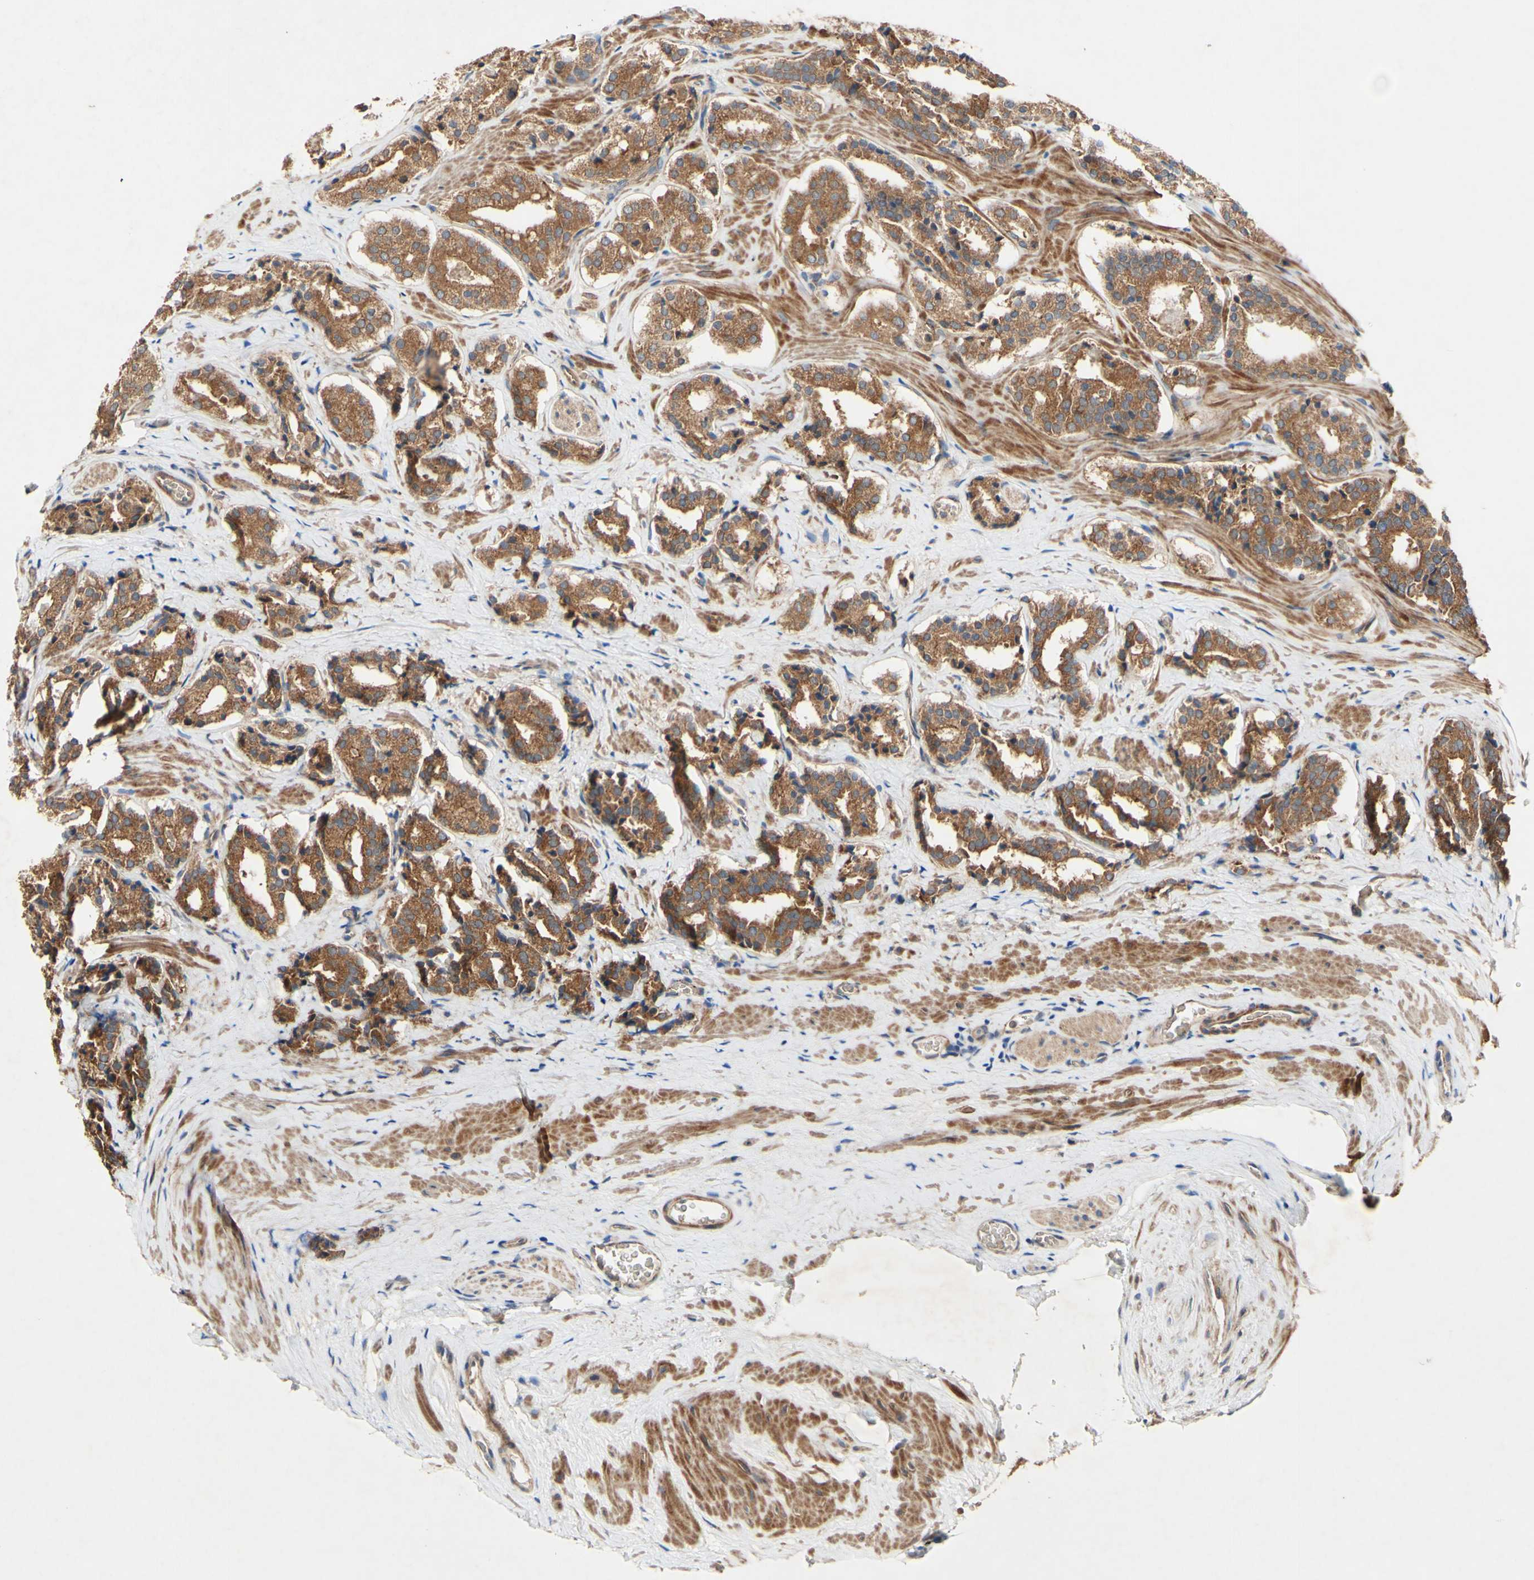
{"staining": {"intensity": "strong", "quantity": ">75%", "location": "cytoplasmic/membranous"}, "tissue": "prostate cancer", "cell_type": "Tumor cells", "image_type": "cancer", "snomed": [{"axis": "morphology", "description": "Adenocarcinoma, High grade"}, {"axis": "topography", "description": "Prostate"}], "caption": "Immunohistochemistry (IHC) of human prostate adenocarcinoma (high-grade) displays high levels of strong cytoplasmic/membranous expression in about >75% of tumor cells.", "gene": "PDGFB", "patient": {"sex": "male", "age": 60}}